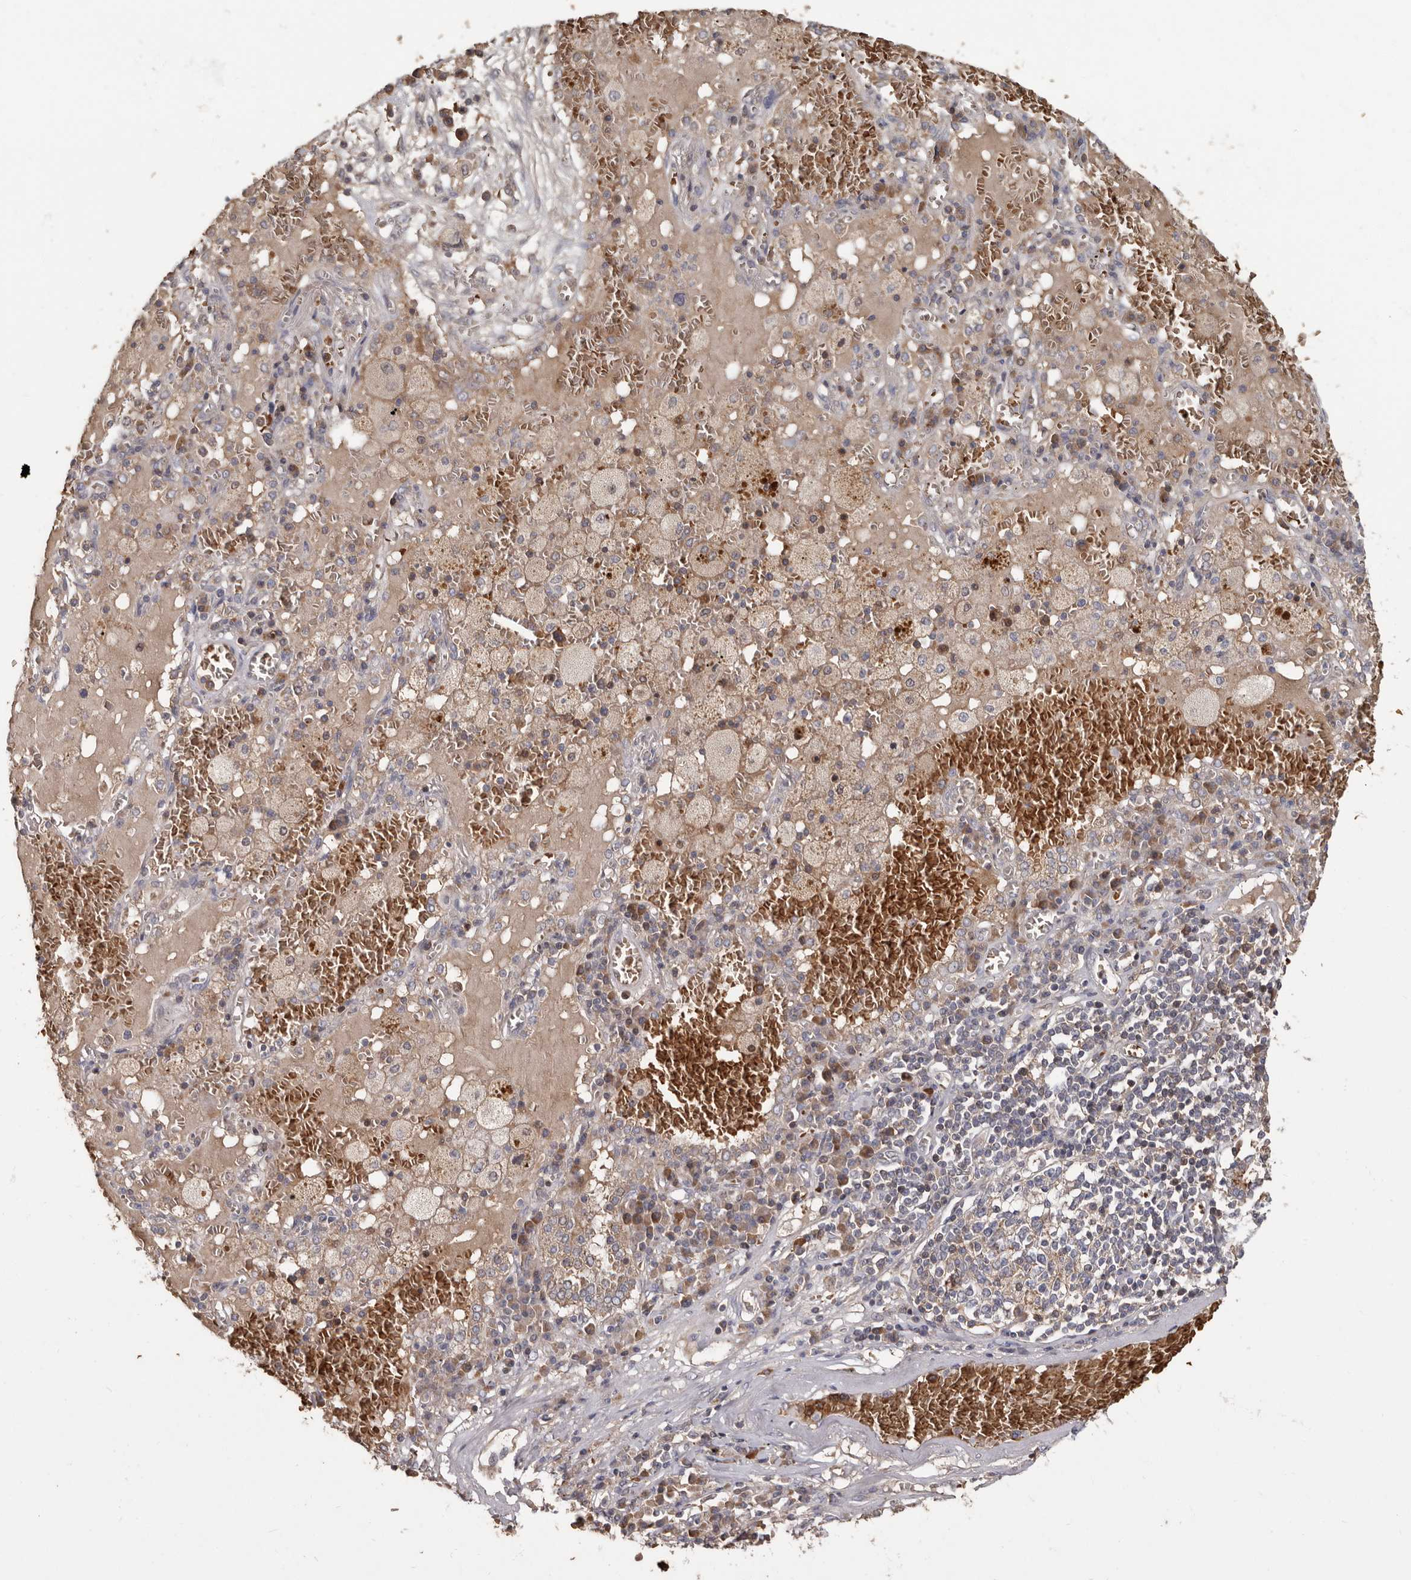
{"staining": {"intensity": "weak", "quantity": "25%-75%", "location": "cytoplasmic/membranous"}, "tissue": "lung cancer", "cell_type": "Tumor cells", "image_type": "cancer", "snomed": [{"axis": "morphology", "description": "Squamous cell carcinoma, NOS"}, {"axis": "topography", "description": "Lung"}], "caption": "Squamous cell carcinoma (lung) stained for a protein demonstrates weak cytoplasmic/membranous positivity in tumor cells.", "gene": "KIF26B", "patient": {"sex": "male", "age": 65}}